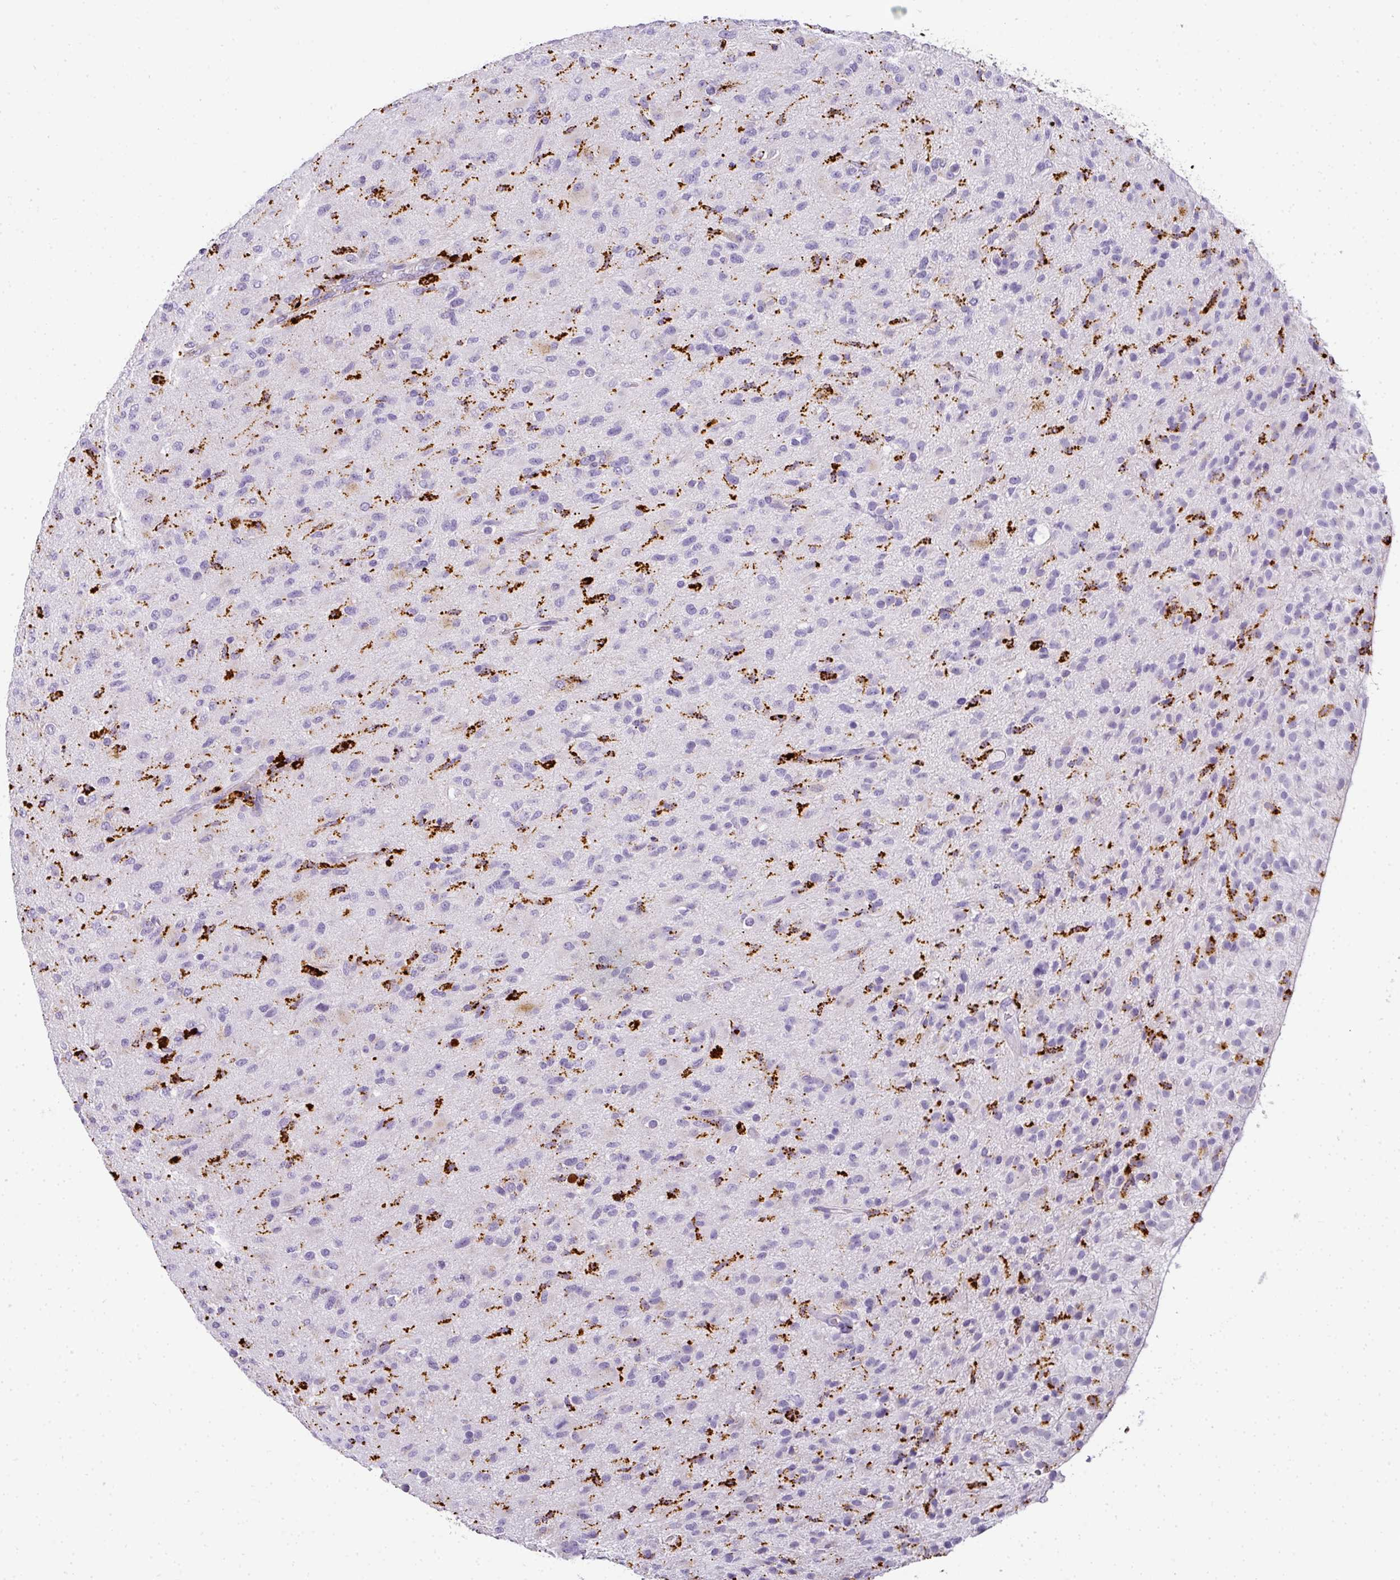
{"staining": {"intensity": "weak", "quantity": "25%-75%", "location": "cytoplasmic/membranous"}, "tissue": "glioma", "cell_type": "Tumor cells", "image_type": "cancer", "snomed": [{"axis": "morphology", "description": "Glioma, malignant, Low grade"}, {"axis": "topography", "description": "Brain"}], "caption": "Immunohistochemistry (IHC) (DAB (3,3'-diaminobenzidine)) staining of glioma demonstrates weak cytoplasmic/membranous protein positivity in approximately 25%-75% of tumor cells.", "gene": "MMACHC", "patient": {"sex": "male", "age": 65}}